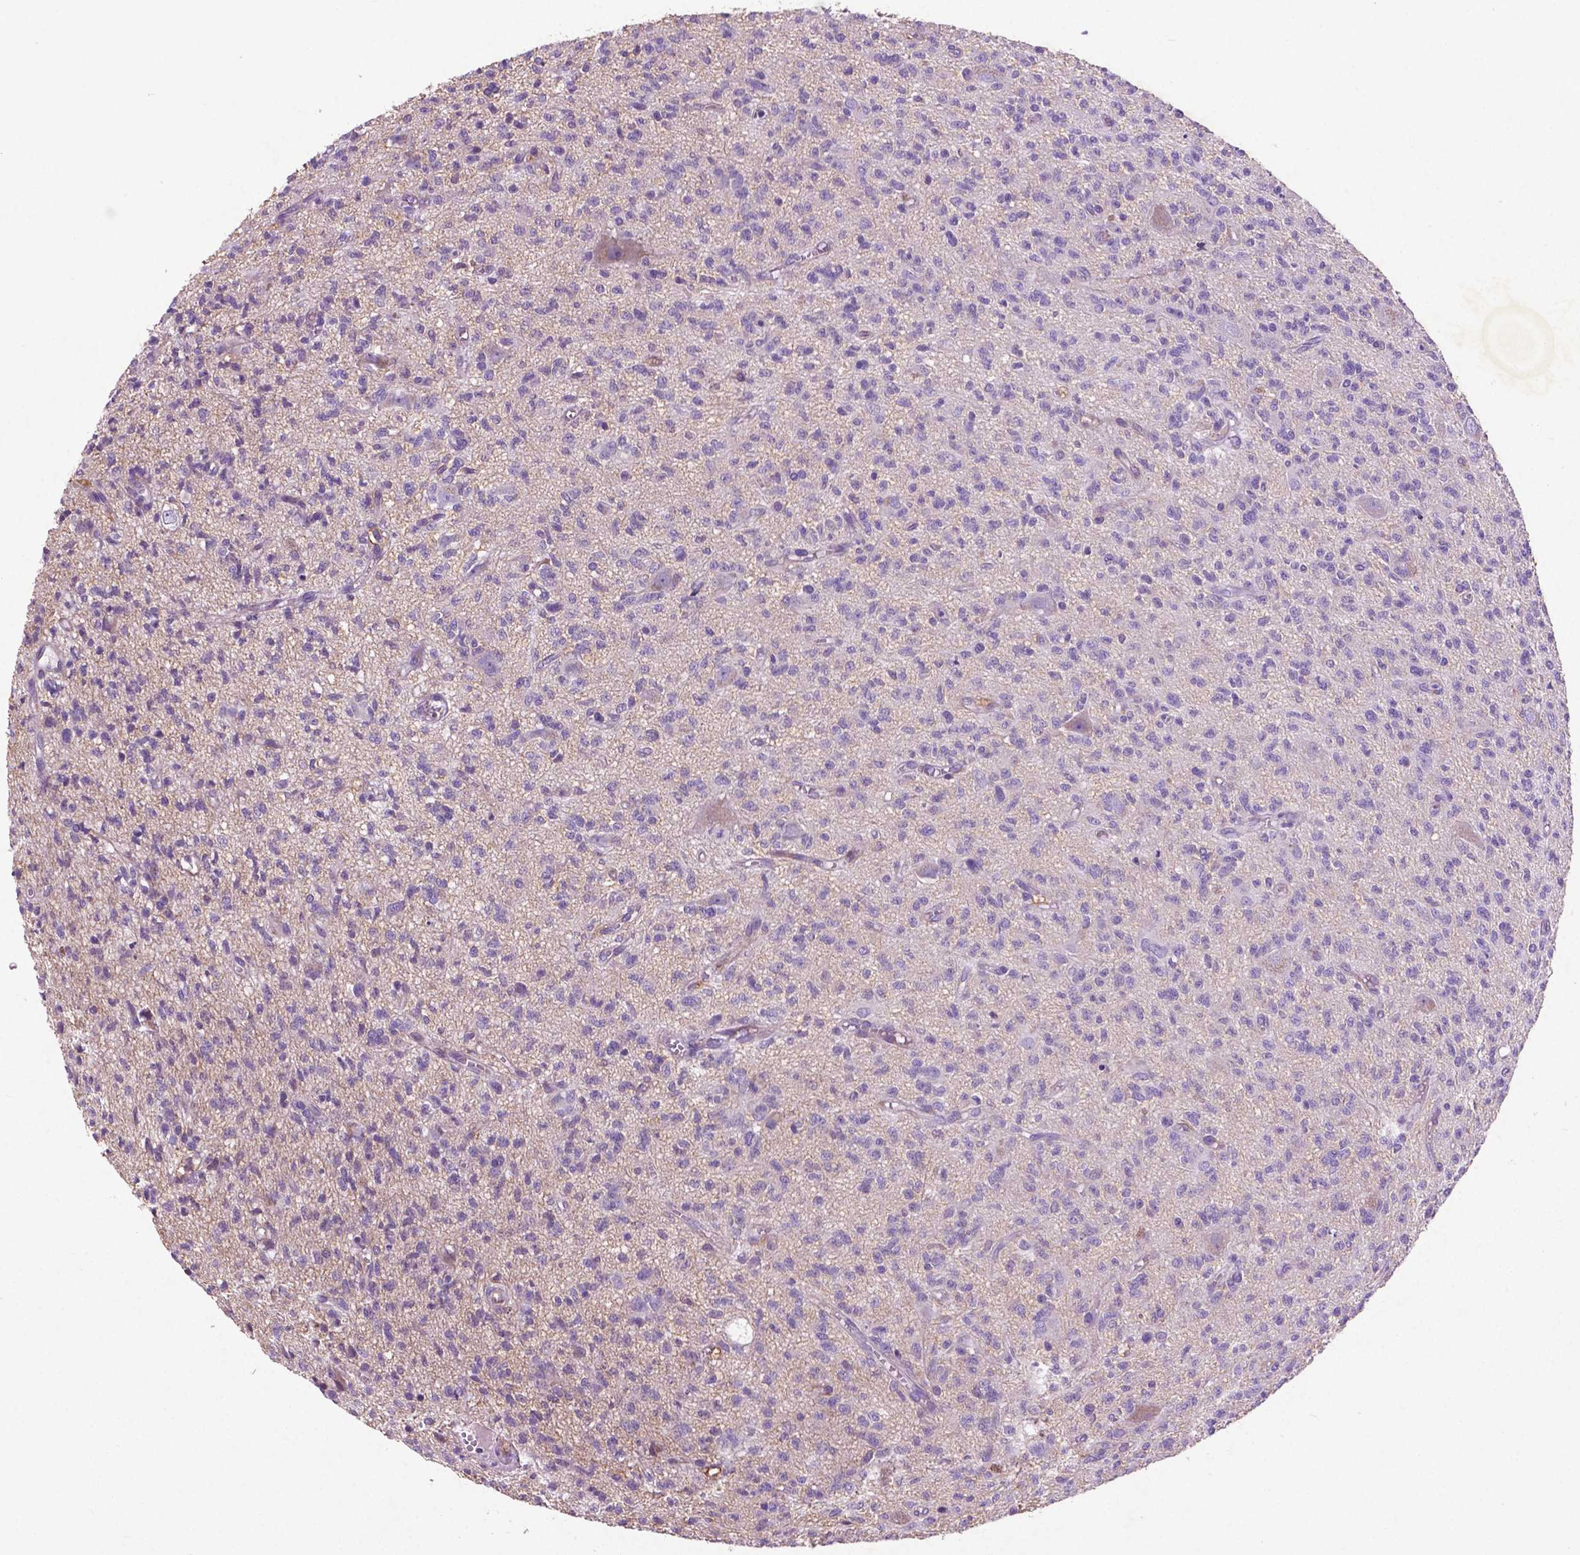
{"staining": {"intensity": "negative", "quantity": "none", "location": "none"}, "tissue": "glioma", "cell_type": "Tumor cells", "image_type": "cancer", "snomed": [{"axis": "morphology", "description": "Glioma, malignant, Low grade"}, {"axis": "topography", "description": "Brain"}], "caption": "The immunohistochemistry histopathology image has no significant expression in tumor cells of glioma tissue.", "gene": "ATG4D", "patient": {"sex": "male", "age": 64}}